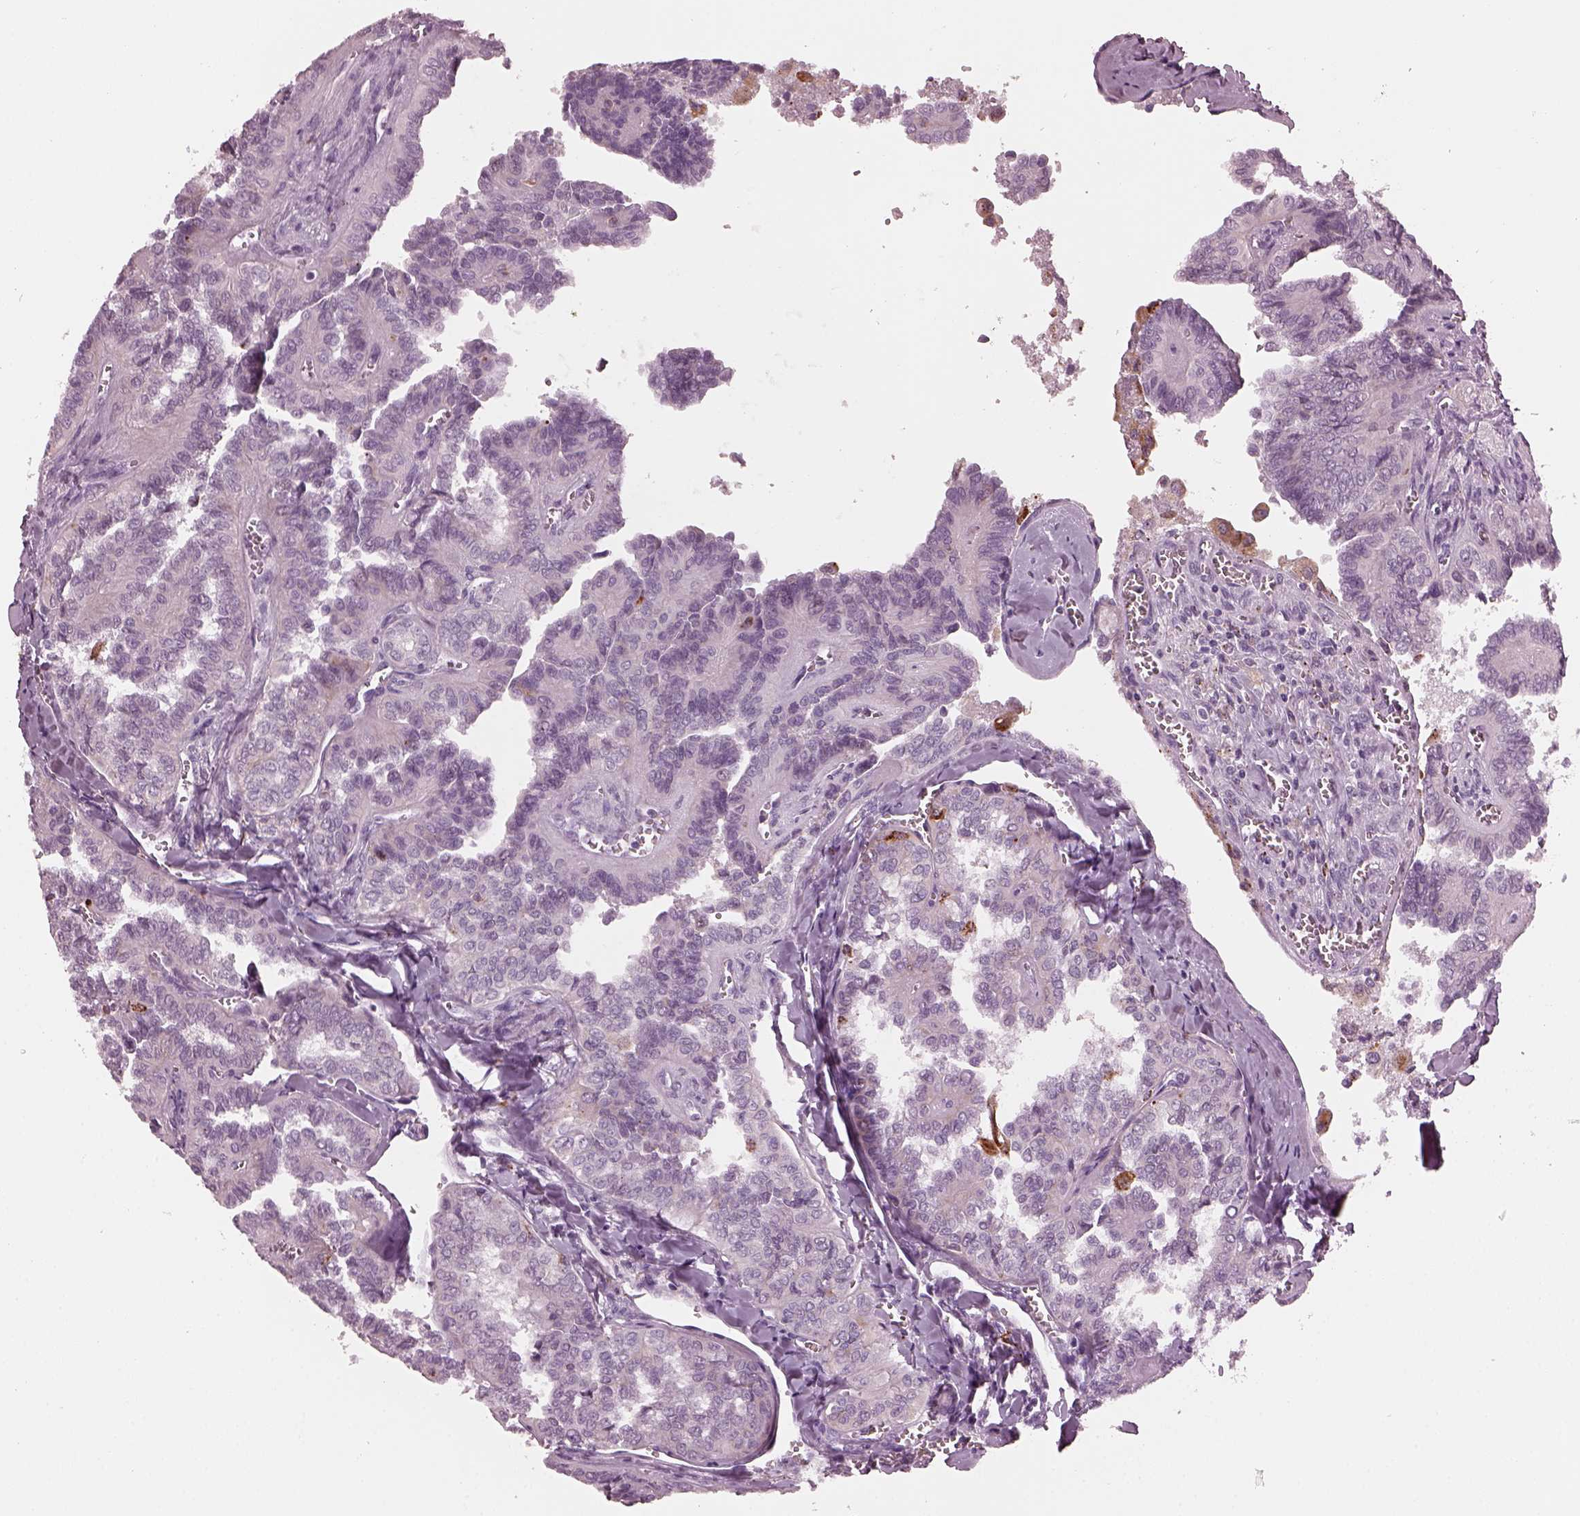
{"staining": {"intensity": "negative", "quantity": "none", "location": "none"}, "tissue": "thyroid cancer", "cell_type": "Tumor cells", "image_type": "cancer", "snomed": [{"axis": "morphology", "description": "Papillary adenocarcinoma, NOS"}, {"axis": "topography", "description": "Thyroid gland"}], "caption": "High magnification brightfield microscopy of thyroid cancer (papillary adenocarcinoma) stained with DAB (brown) and counterstained with hematoxylin (blue): tumor cells show no significant staining.", "gene": "SLAMF8", "patient": {"sex": "female", "age": 41}}